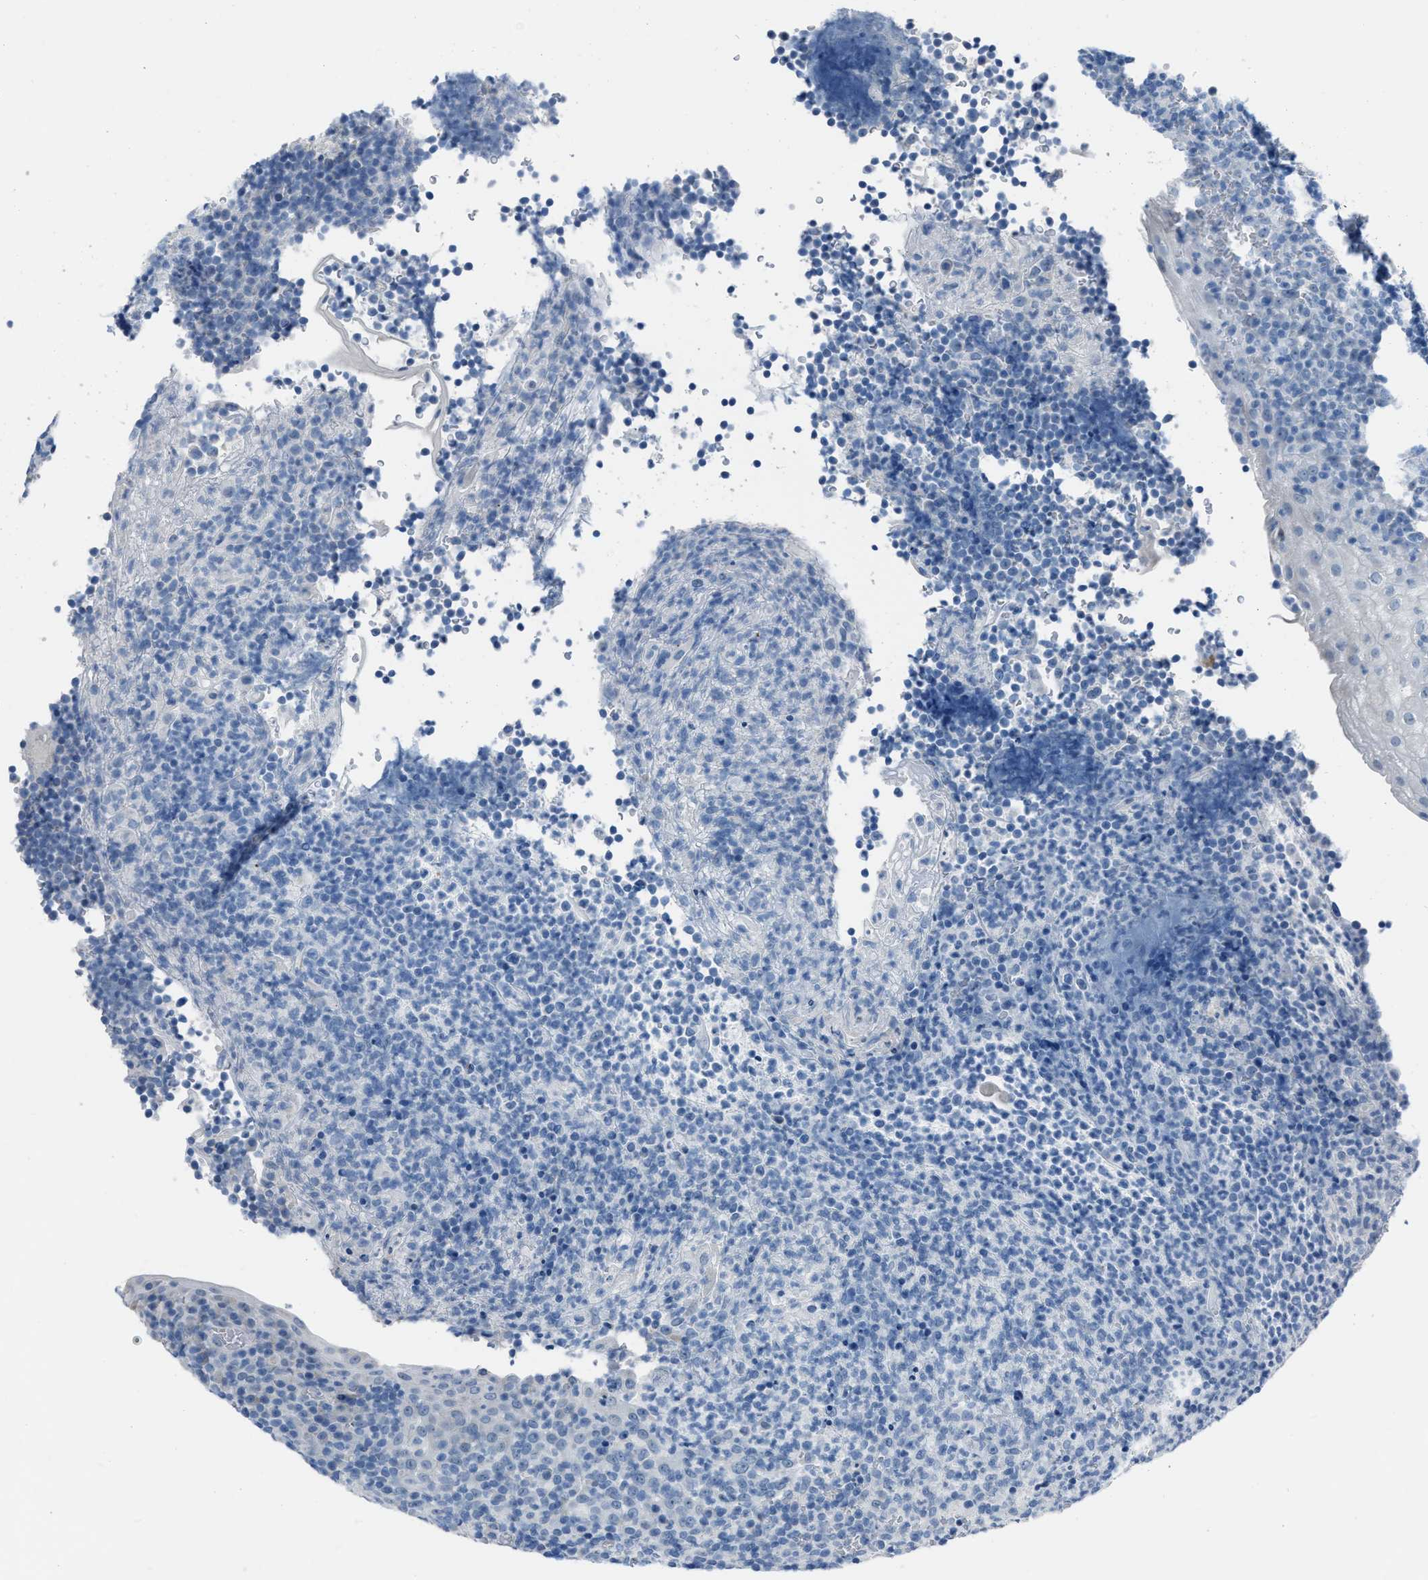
{"staining": {"intensity": "negative", "quantity": "none", "location": "none"}, "tissue": "tonsil", "cell_type": "Germinal center cells", "image_type": "normal", "snomed": [{"axis": "morphology", "description": "Normal tissue, NOS"}, {"axis": "topography", "description": "Tonsil"}], "caption": "This is an immunohistochemistry histopathology image of unremarkable human tonsil. There is no positivity in germinal center cells.", "gene": "SPATC1L", "patient": {"sex": "male", "age": 37}}